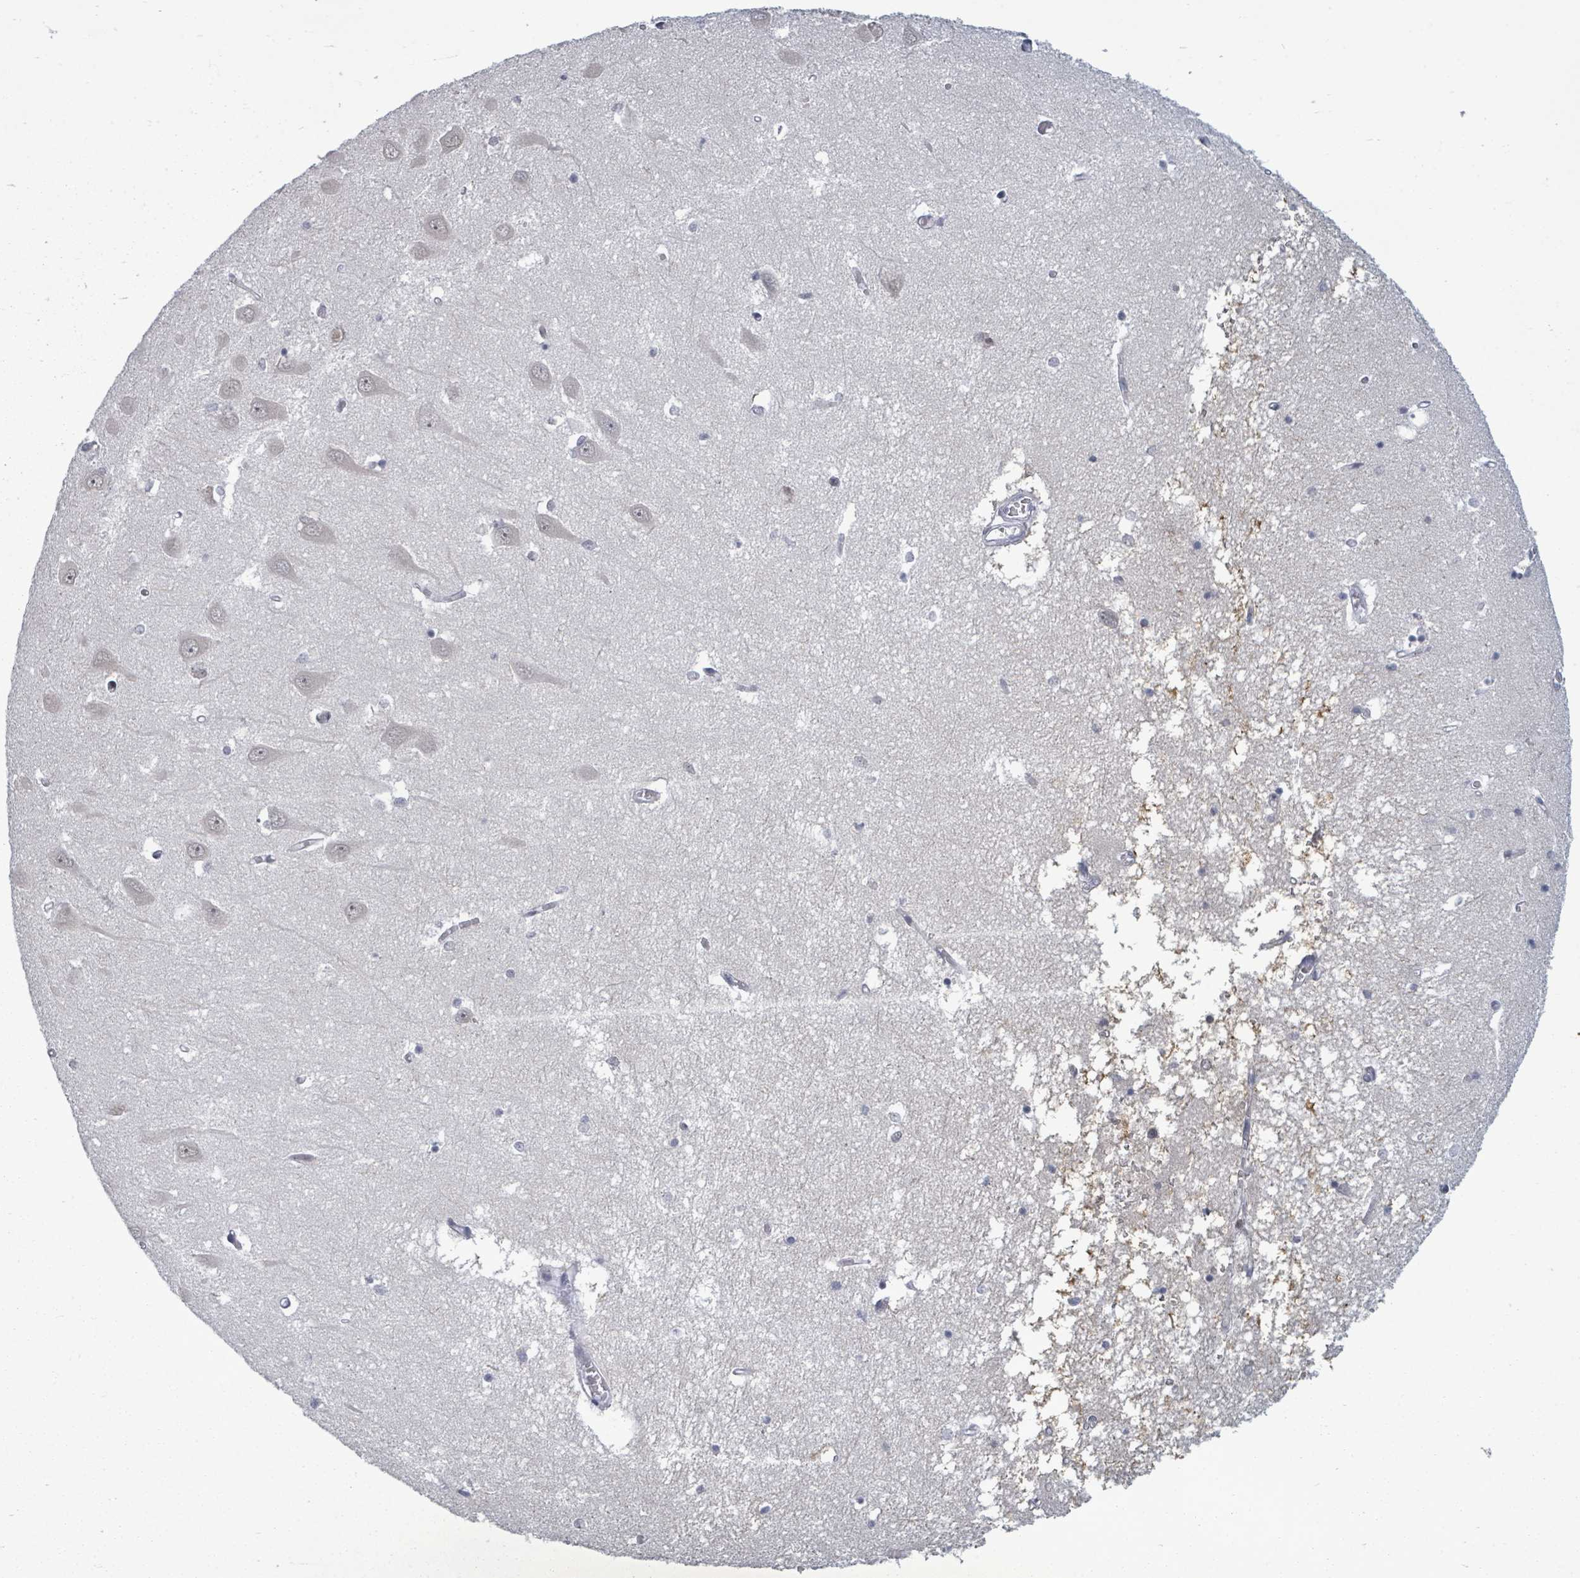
{"staining": {"intensity": "negative", "quantity": "none", "location": "none"}, "tissue": "hippocampus", "cell_type": "Glial cells", "image_type": "normal", "snomed": [{"axis": "morphology", "description": "Normal tissue, NOS"}, {"axis": "topography", "description": "Hippocampus"}], "caption": "This is an IHC photomicrograph of benign human hippocampus. There is no expression in glial cells.", "gene": "BIVM", "patient": {"sex": "male", "age": 70}}